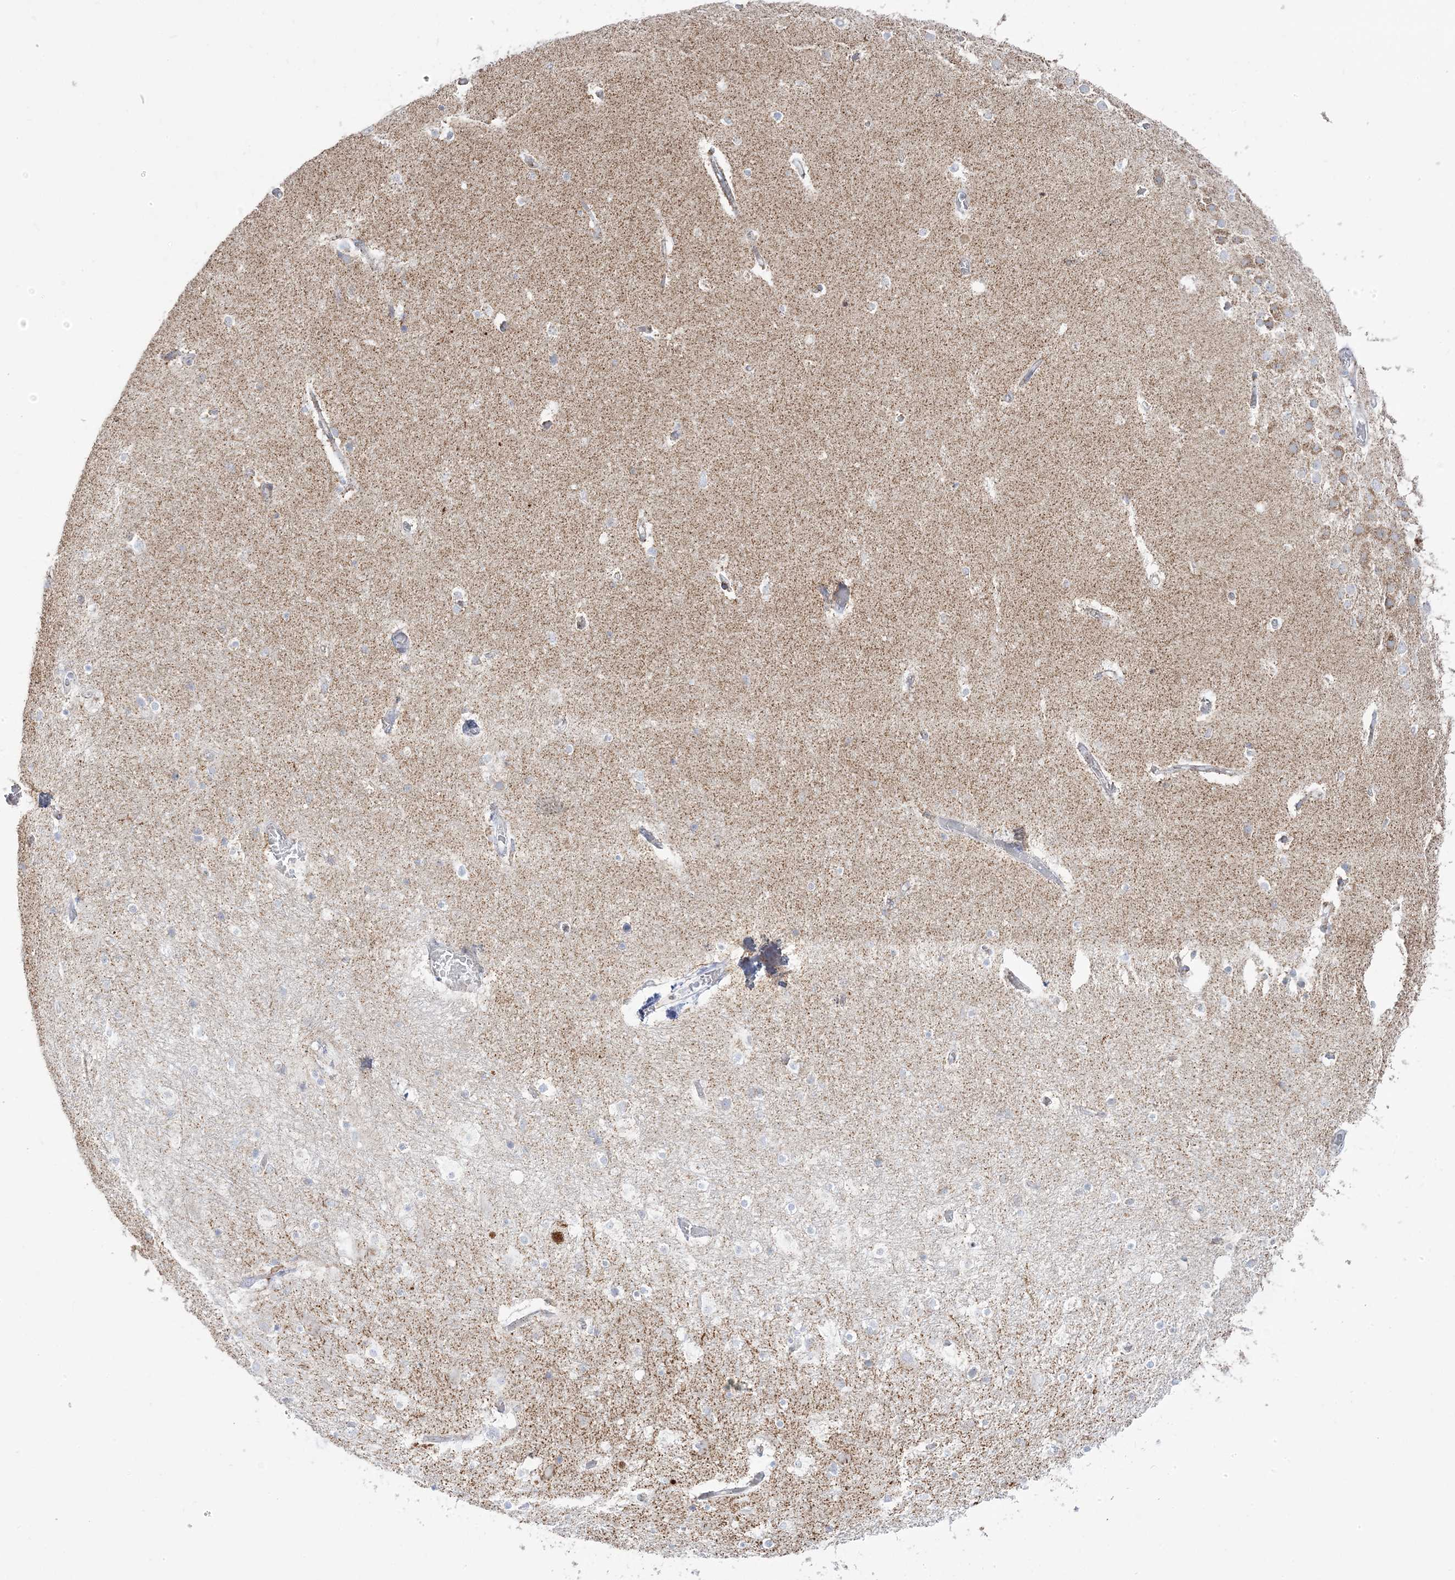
{"staining": {"intensity": "negative", "quantity": "none", "location": "none"}, "tissue": "hippocampus", "cell_type": "Glial cells", "image_type": "normal", "snomed": [{"axis": "morphology", "description": "Normal tissue, NOS"}, {"axis": "topography", "description": "Hippocampus"}], "caption": "This is a photomicrograph of IHC staining of unremarkable hippocampus, which shows no positivity in glial cells.", "gene": "PCCB", "patient": {"sex": "female", "age": 52}}